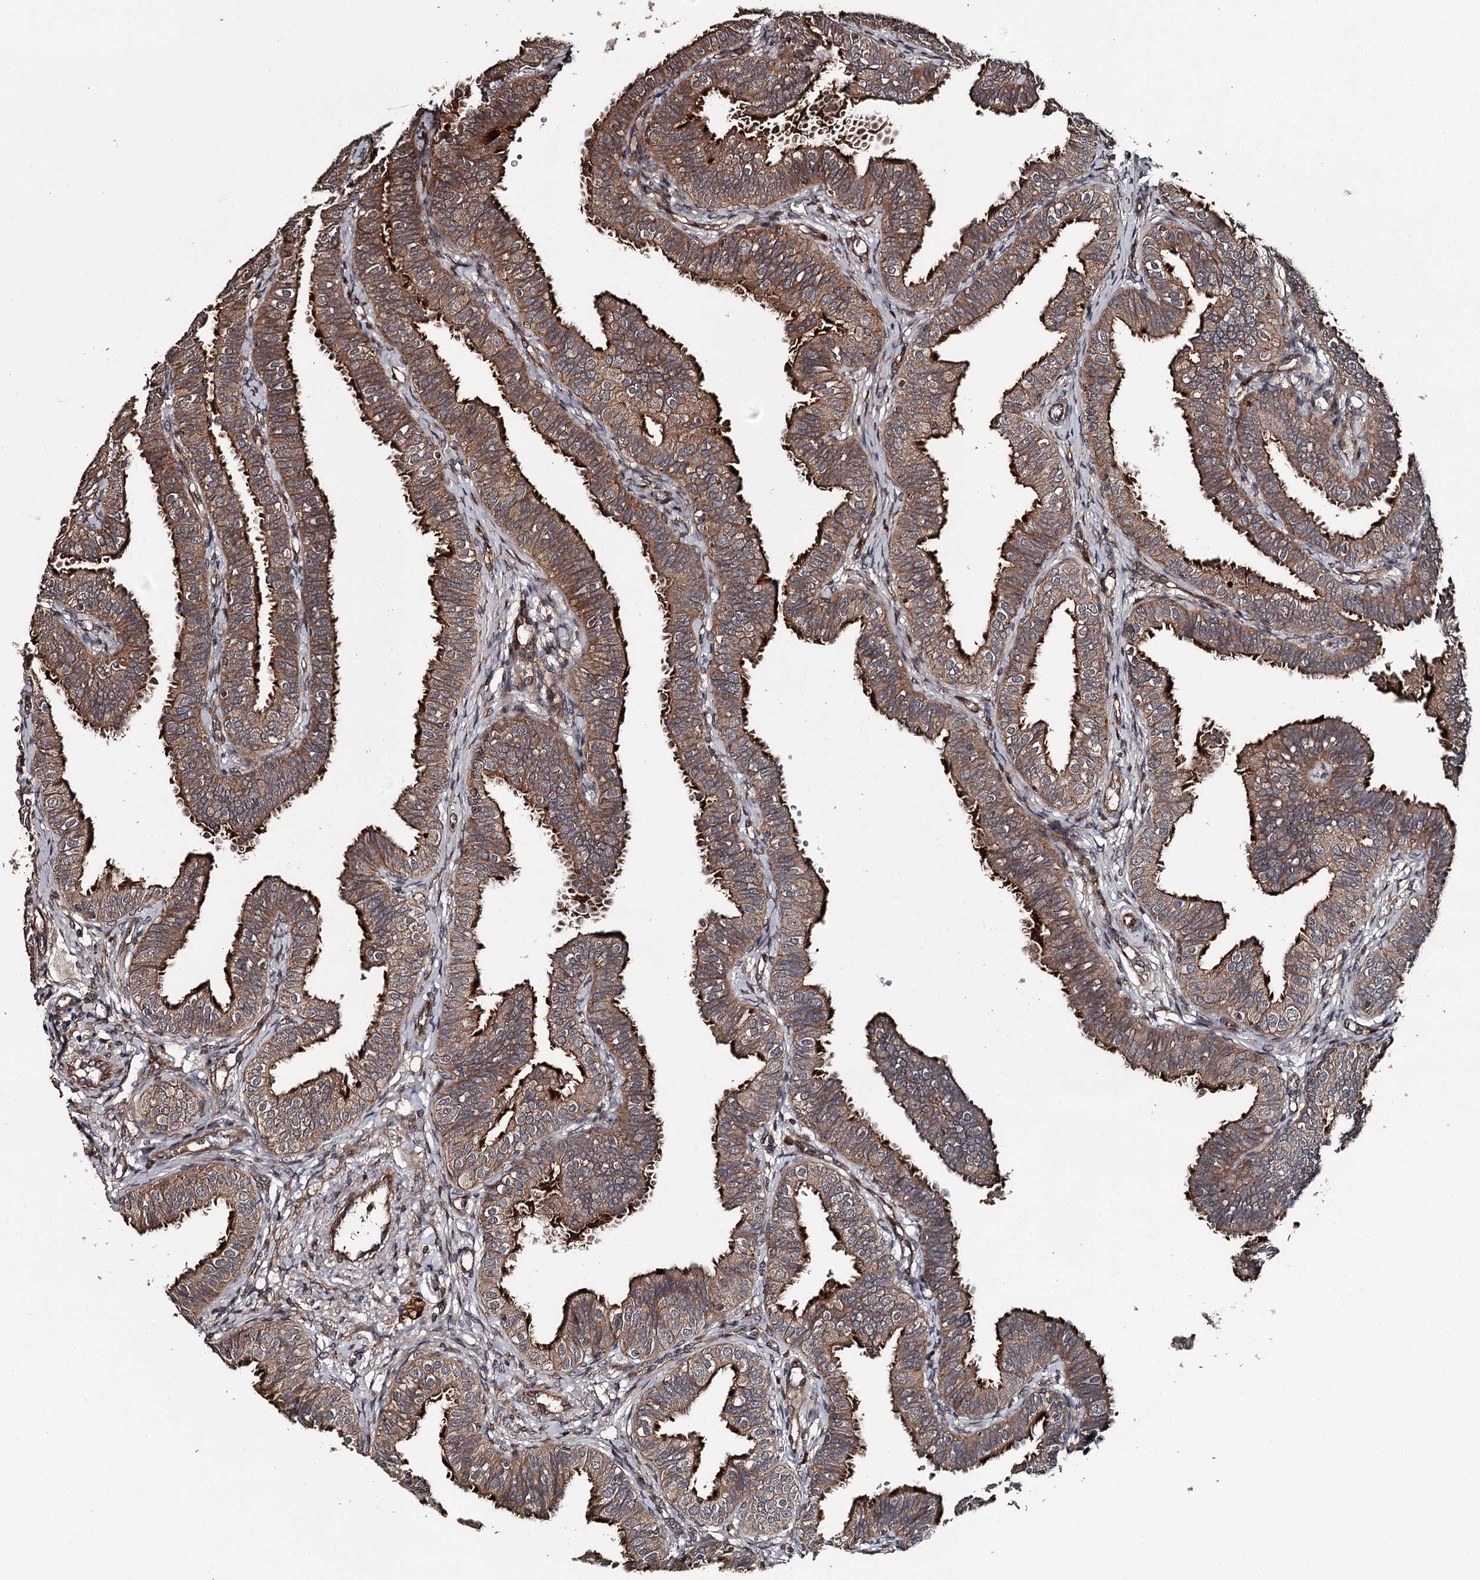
{"staining": {"intensity": "strong", "quantity": ">75%", "location": "cytoplasmic/membranous"}, "tissue": "fallopian tube", "cell_type": "Glandular cells", "image_type": "normal", "snomed": [{"axis": "morphology", "description": "Normal tissue, NOS"}, {"axis": "topography", "description": "Fallopian tube"}], "caption": "Fallopian tube stained with DAB (3,3'-diaminobenzidine) IHC exhibits high levels of strong cytoplasmic/membranous staining in approximately >75% of glandular cells.", "gene": "RAB21", "patient": {"sex": "female", "age": 35}}